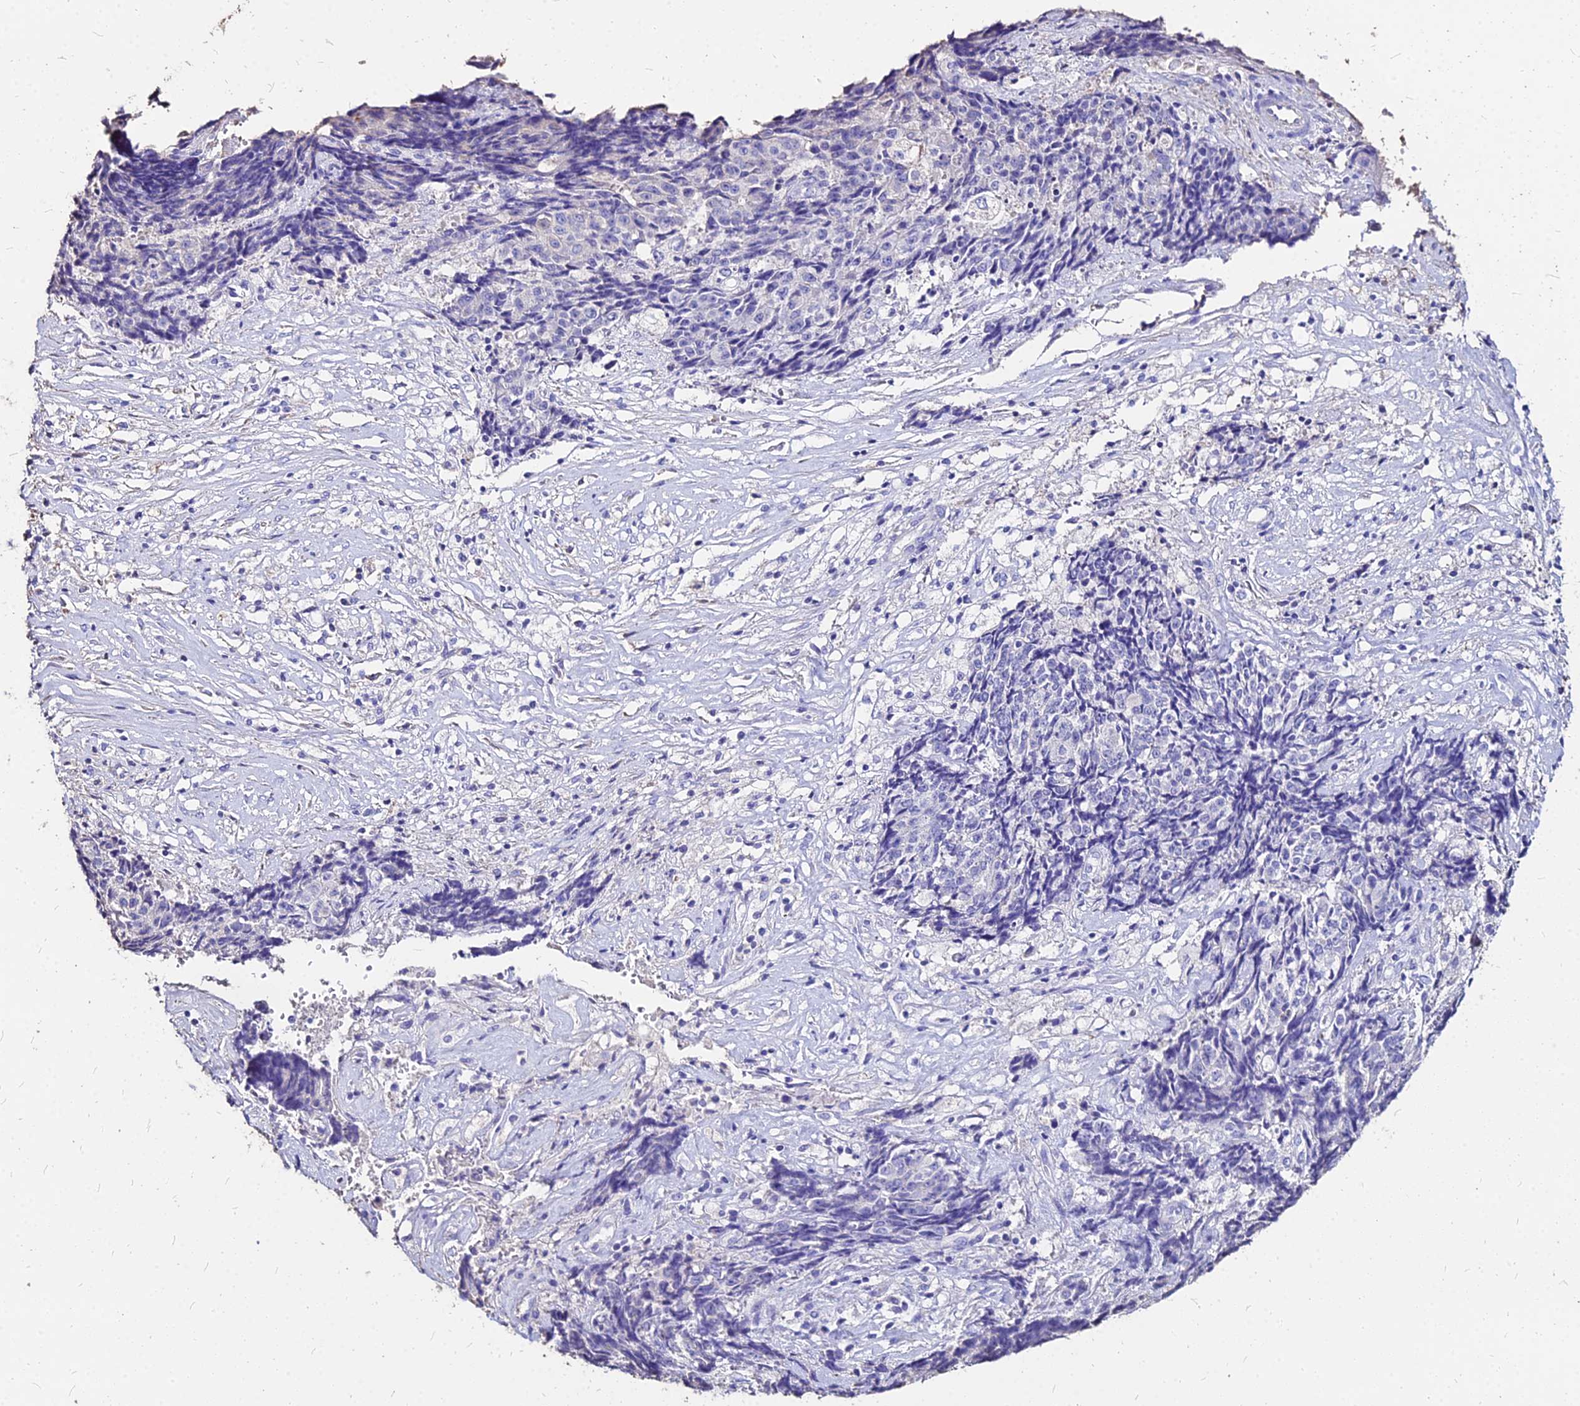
{"staining": {"intensity": "negative", "quantity": "none", "location": "none"}, "tissue": "ovarian cancer", "cell_type": "Tumor cells", "image_type": "cancer", "snomed": [{"axis": "morphology", "description": "Carcinoma, endometroid"}, {"axis": "topography", "description": "Ovary"}], "caption": "A micrograph of endometroid carcinoma (ovarian) stained for a protein shows no brown staining in tumor cells. Nuclei are stained in blue.", "gene": "NME5", "patient": {"sex": "female", "age": 42}}